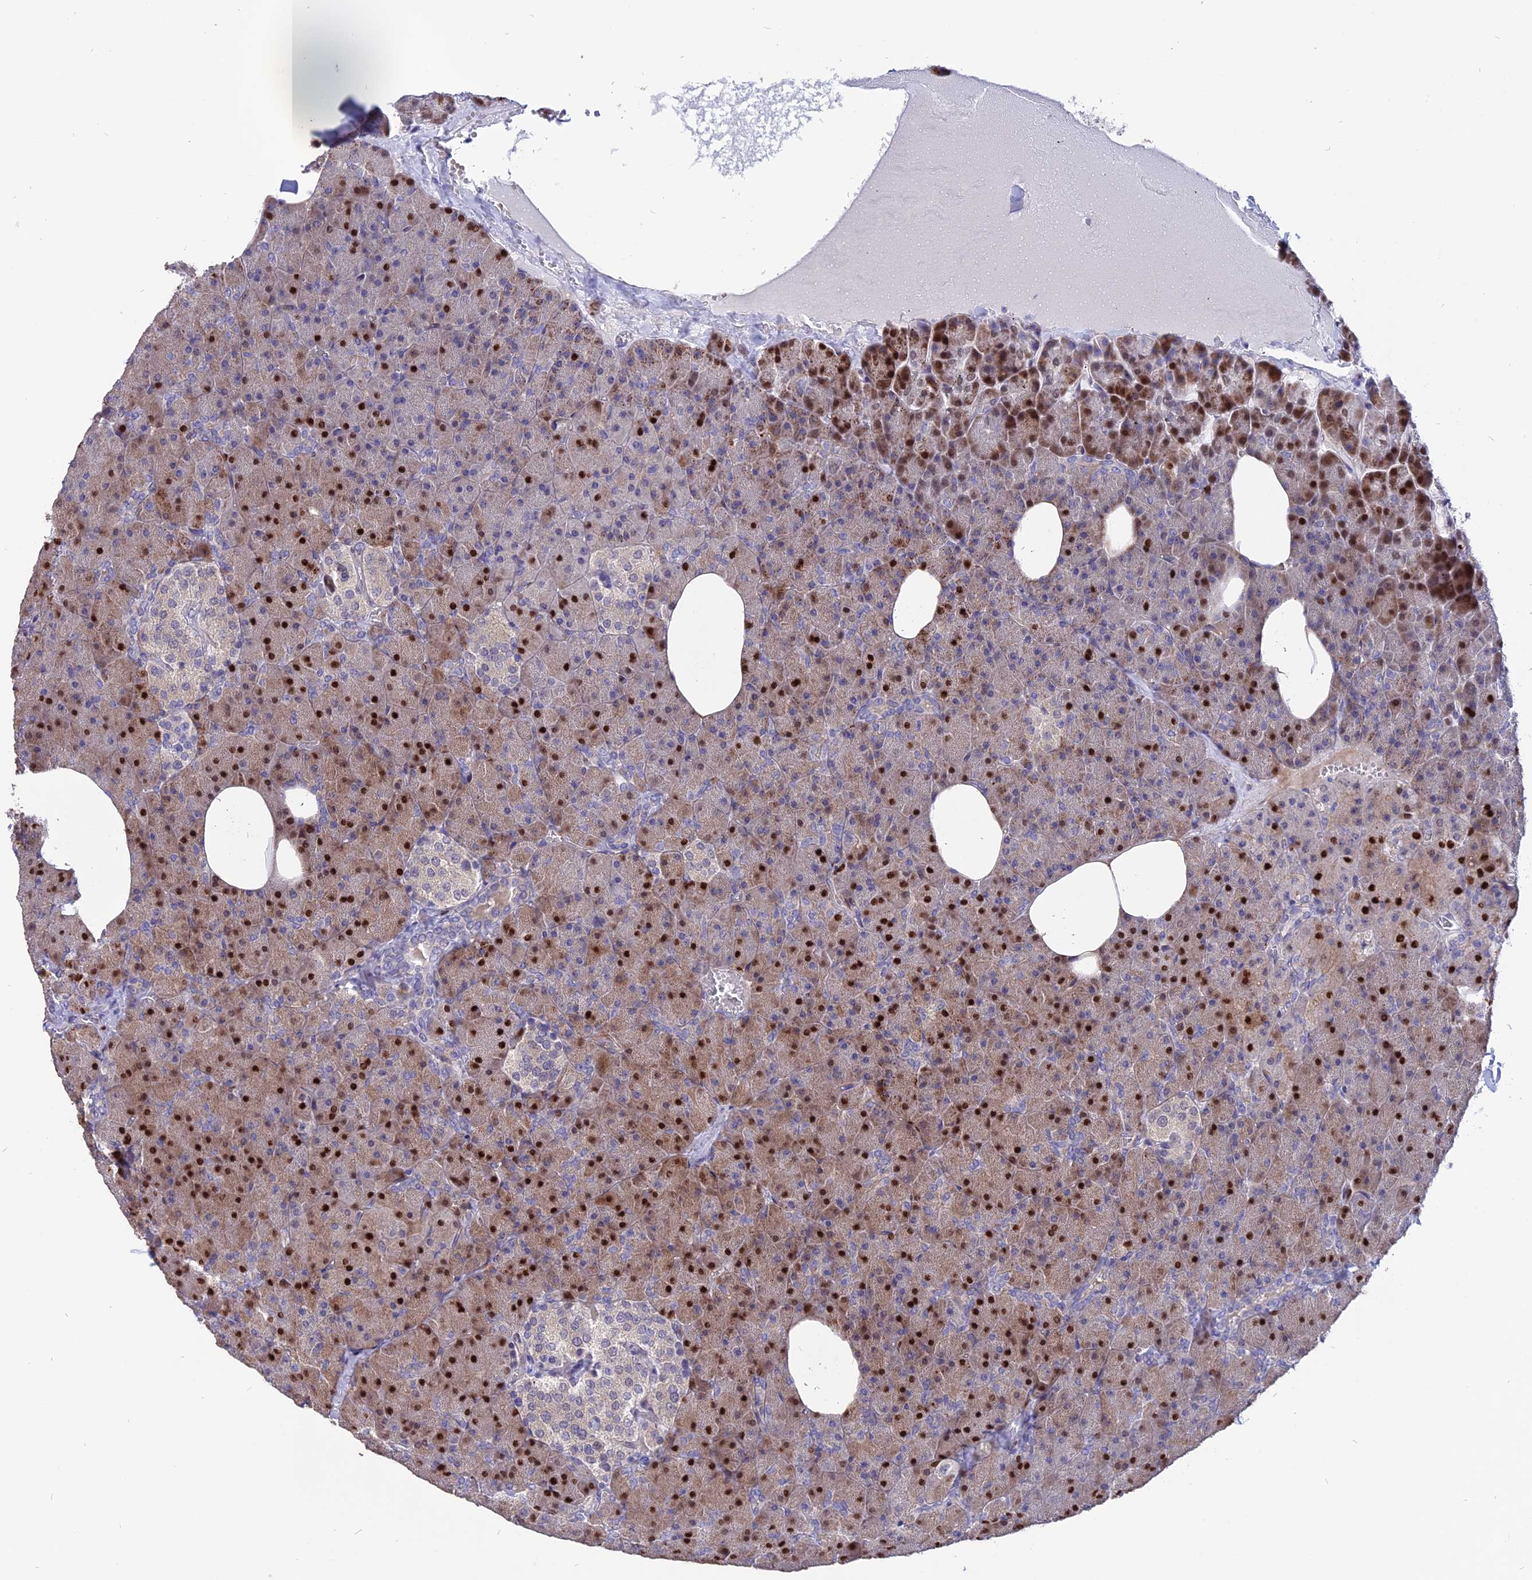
{"staining": {"intensity": "strong", "quantity": "25%-75%", "location": "nuclear"}, "tissue": "pancreas", "cell_type": "Exocrine glandular cells", "image_type": "normal", "snomed": [{"axis": "morphology", "description": "Normal tissue, NOS"}, {"axis": "morphology", "description": "Carcinoid, malignant, NOS"}, {"axis": "topography", "description": "Pancreas"}], "caption": "Approximately 25%-75% of exocrine glandular cells in benign human pancreas demonstrate strong nuclear protein expression as visualized by brown immunohistochemical staining.", "gene": "TMEM263", "patient": {"sex": "female", "age": 35}}